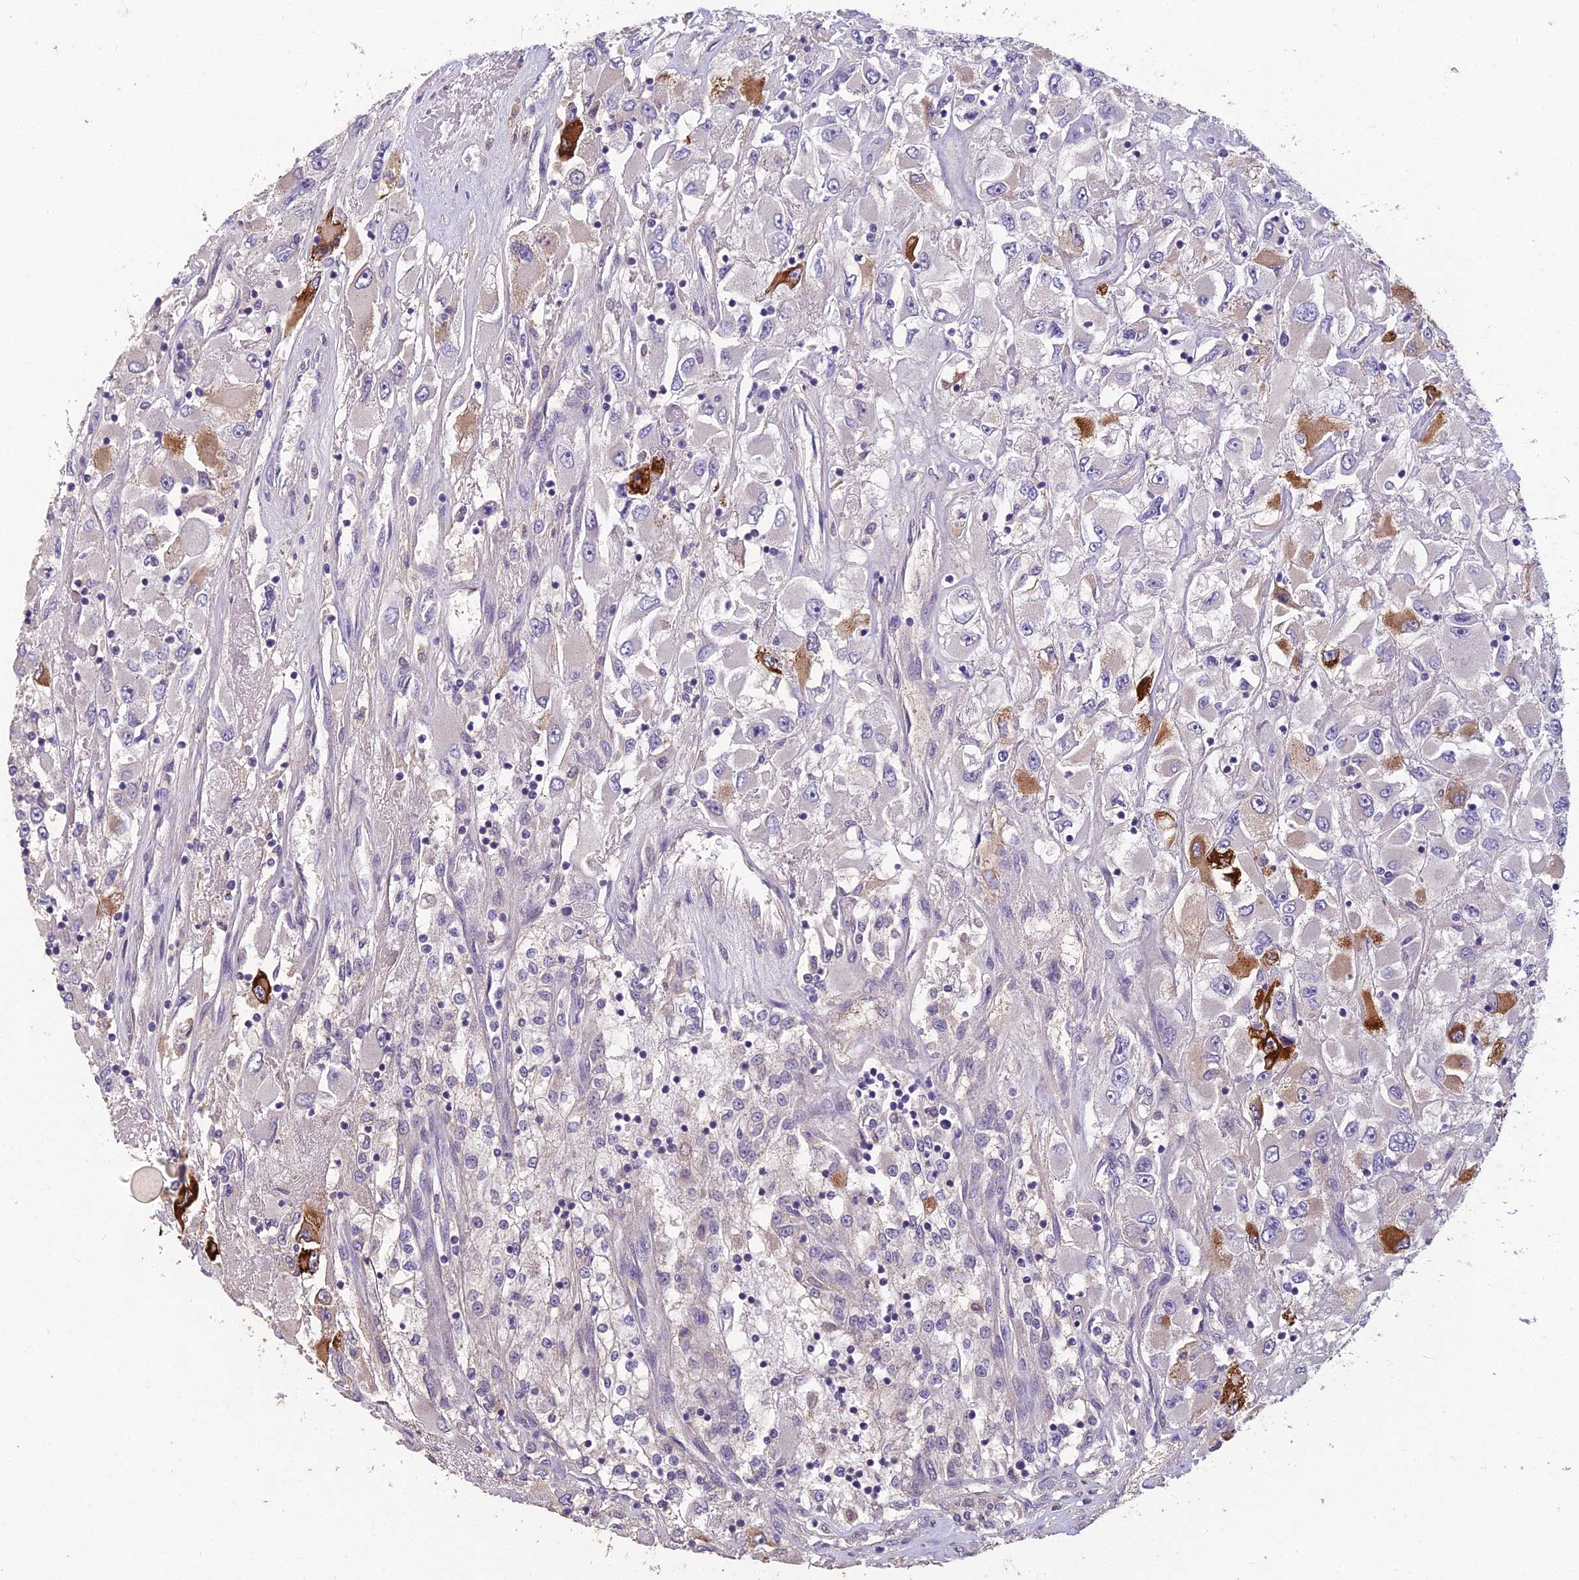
{"staining": {"intensity": "negative", "quantity": "none", "location": "none"}, "tissue": "renal cancer", "cell_type": "Tumor cells", "image_type": "cancer", "snomed": [{"axis": "morphology", "description": "Adenocarcinoma, NOS"}, {"axis": "topography", "description": "Kidney"}], "caption": "A micrograph of human adenocarcinoma (renal) is negative for staining in tumor cells.", "gene": "CEACAM16", "patient": {"sex": "female", "age": 52}}